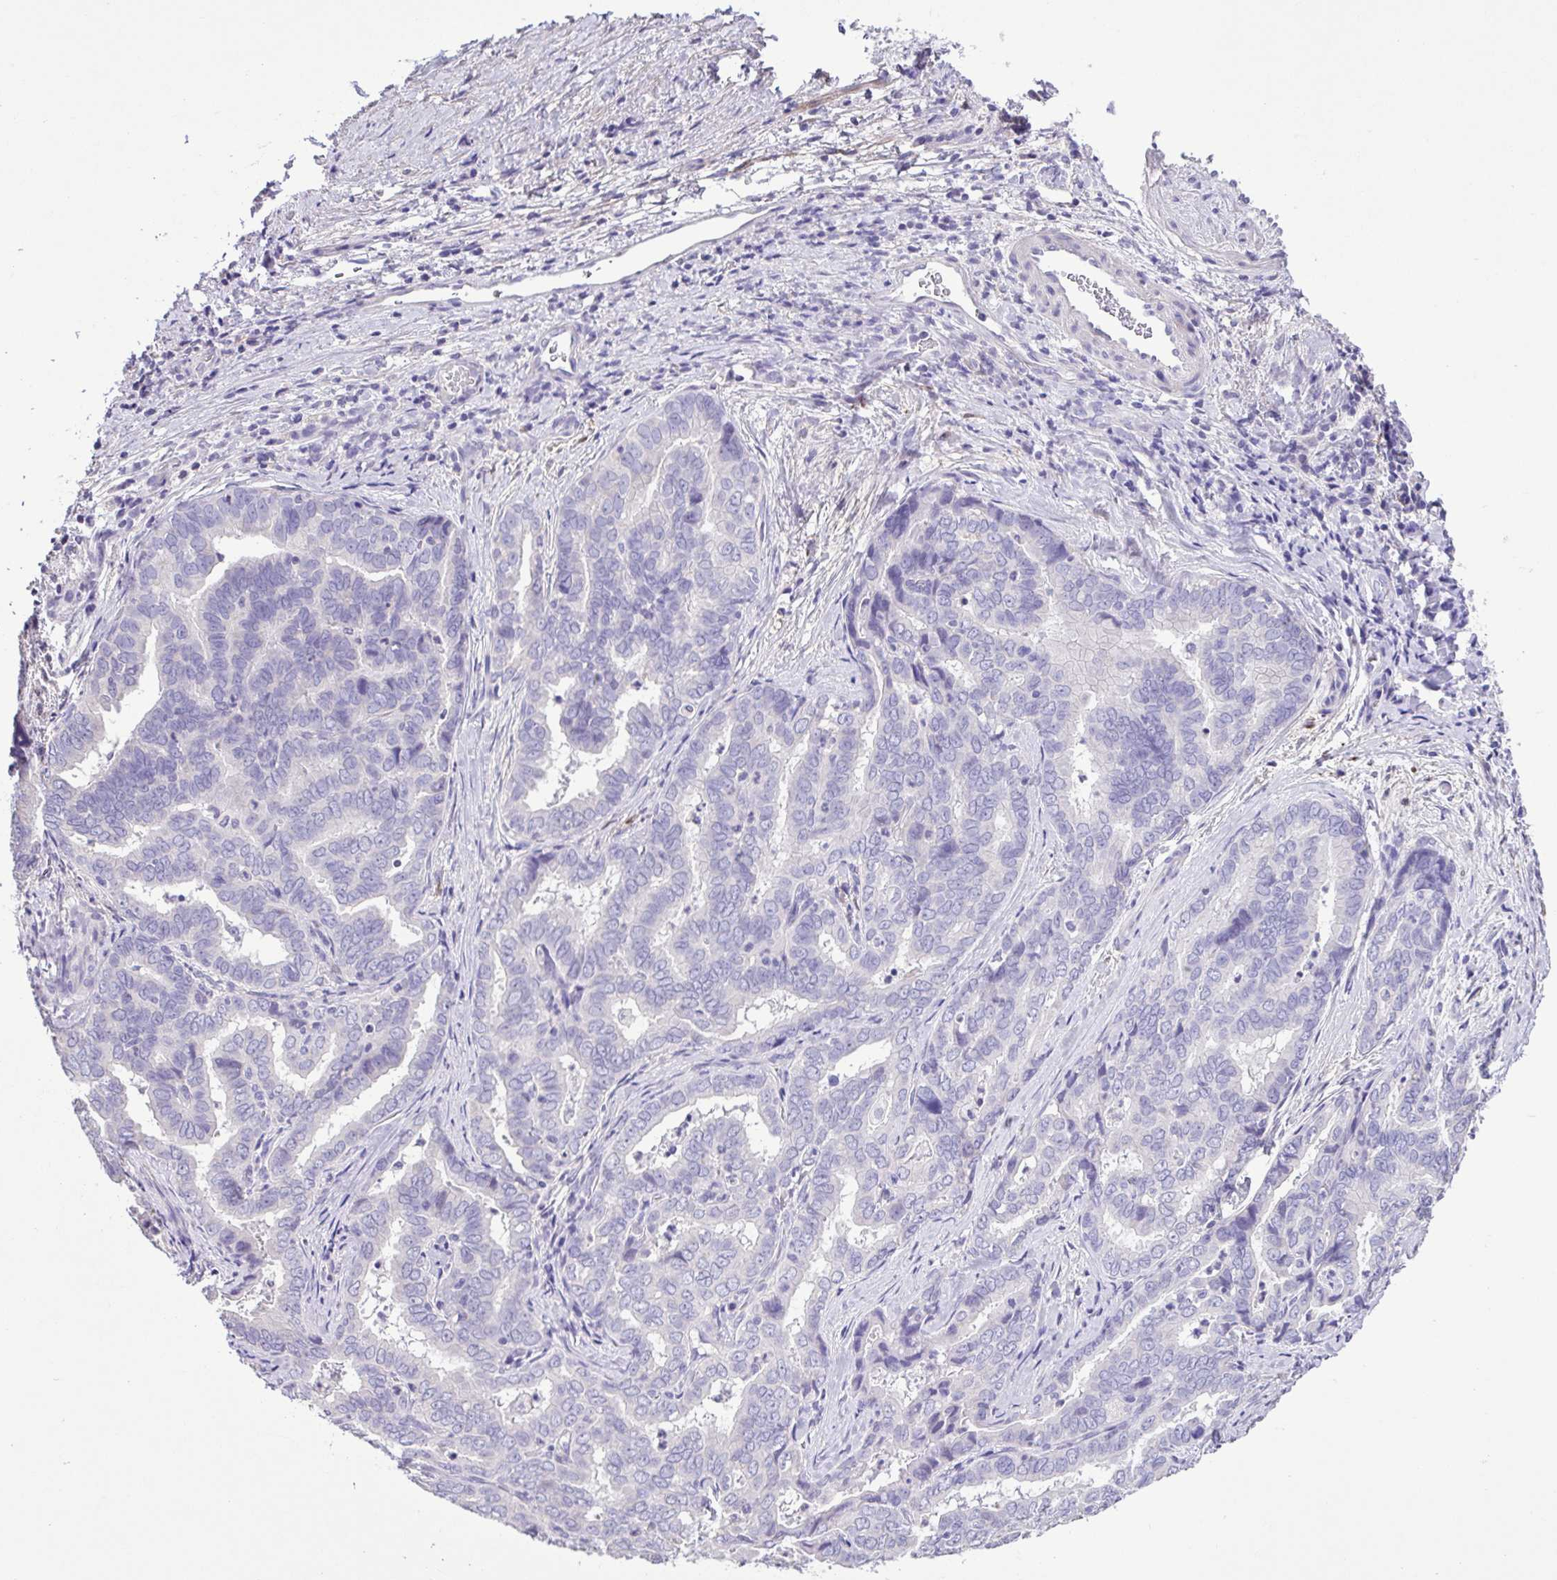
{"staining": {"intensity": "negative", "quantity": "none", "location": "none"}, "tissue": "liver cancer", "cell_type": "Tumor cells", "image_type": "cancer", "snomed": [{"axis": "morphology", "description": "Cholangiocarcinoma"}, {"axis": "topography", "description": "Liver"}], "caption": "An immunohistochemistry micrograph of liver cholangiocarcinoma is shown. There is no staining in tumor cells of liver cholangiocarcinoma.", "gene": "PLA2G4E", "patient": {"sex": "female", "age": 64}}